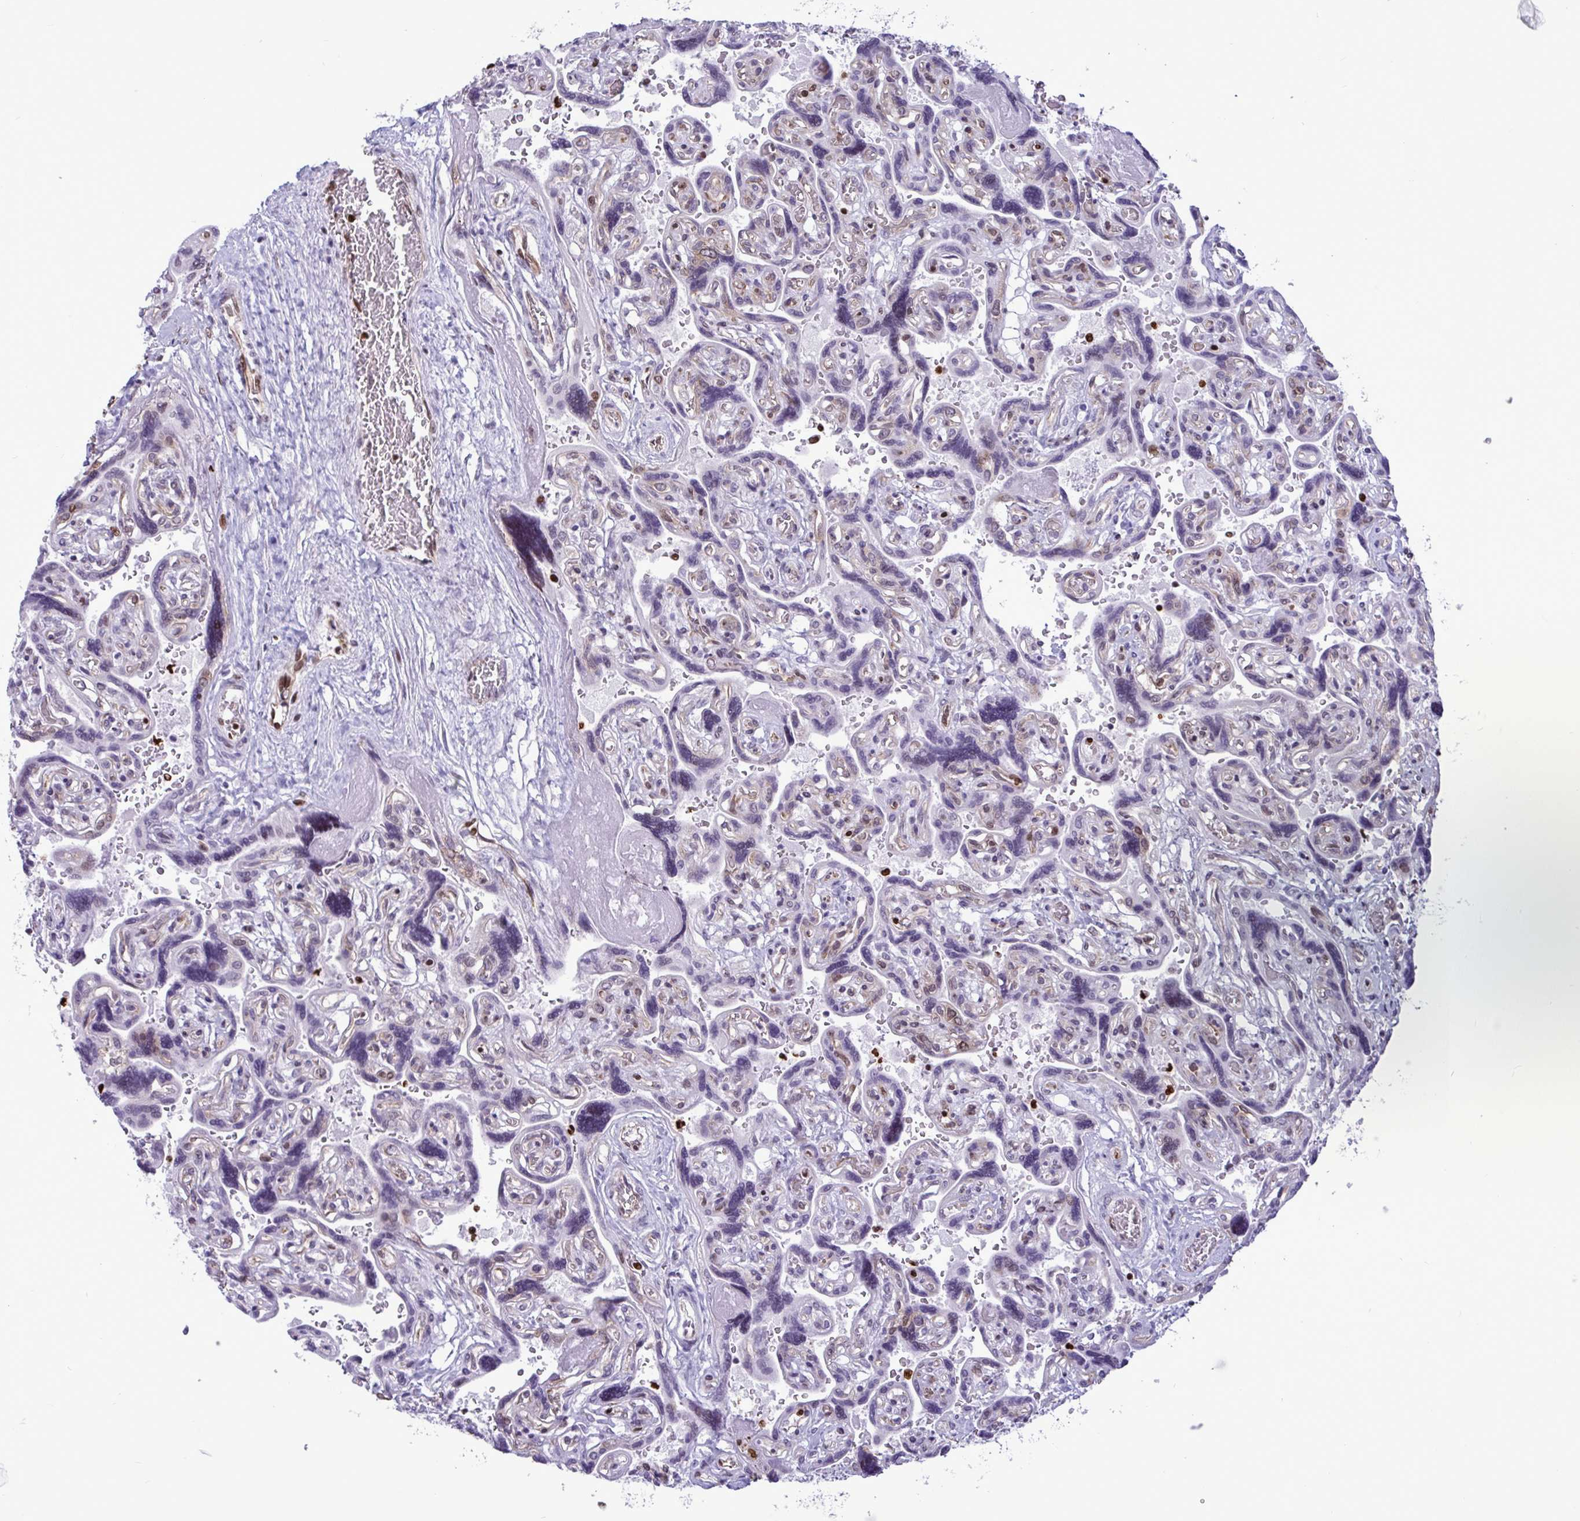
{"staining": {"intensity": "weak", "quantity": "<25%", "location": "nuclear"}, "tissue": "placenta", "cell_type": "Decidual cells", "image_type": "normal", "snomed": [{"axis": "morphology", "description": "Normal tissue, NOS"}, {"axis": "topography", "description": "Placenta"}], "caption": "The photomicrograph shows no significant positivity in decidual cells of placenta.", "gene": "HMGB2", "patient": {"sex": "female", "age": 32}}